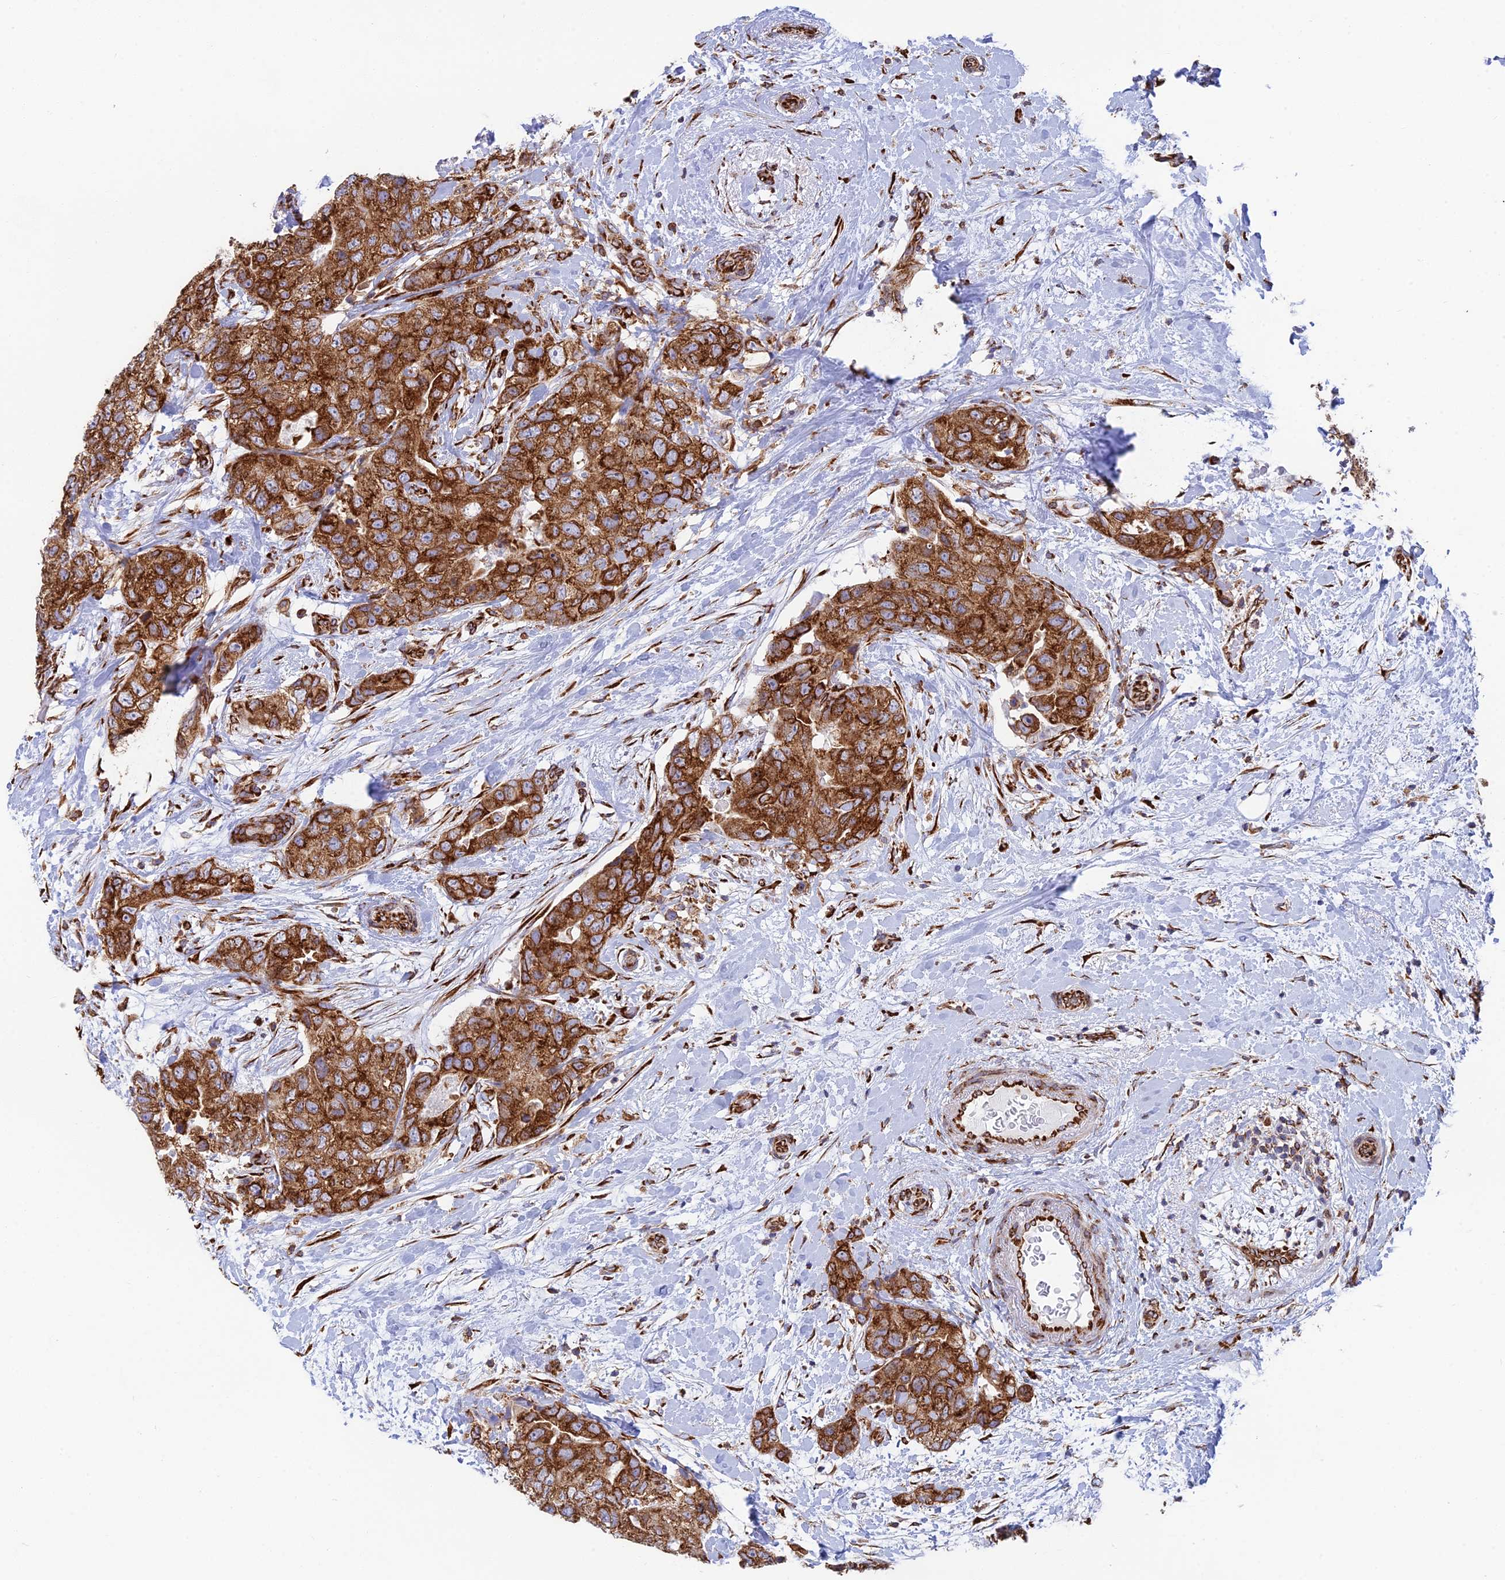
{"staining": {"intensity": "strong", "quantity": ">75%", "location": "cytoplasmic/membranous"}, "tissue": "breast cancer", "cell_type": "Tumor cells", "image_type": "cancer", "snomed": [{"axis": "morphology", "description": "Duct carcinoma"}, {"axis": "topography", "description": "Breast"}], "caption": "Immunohistochemistry (IHC) of breast cancer (intraductal carcinoma) displays high levels of strong cytoplasmic/membranous staining in approximately >75% of tumor cells.", "gene": "CCDC69", "patient": {"sex": "female", "age": 62}}